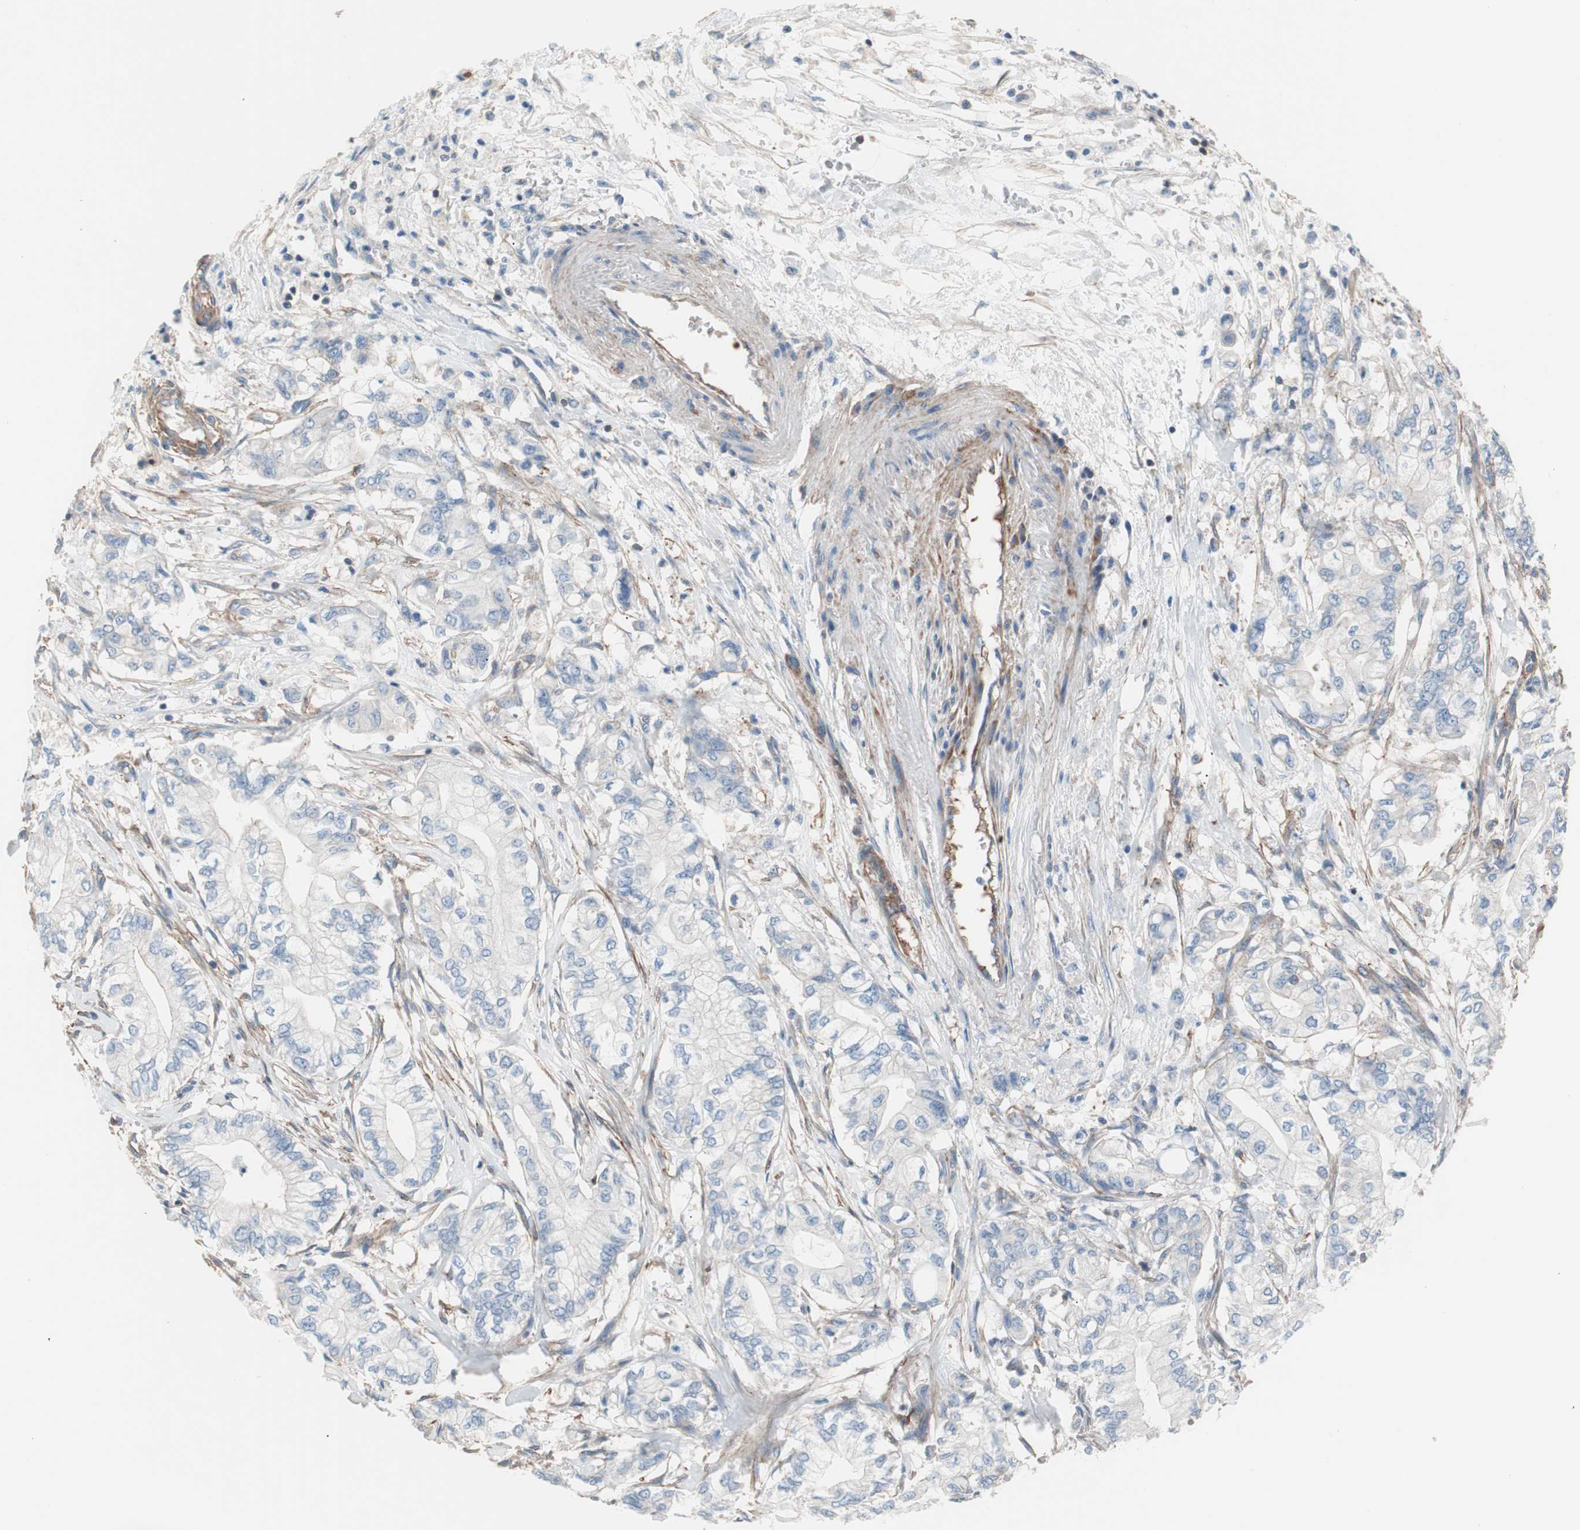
{"staining": {"intensity": "weak", "quantity": "<25%", "location": "cytoplasmic/membranous"}, "tissue": "pancreatic cancer", "cell_type": "Tumor cells", "image_type": "cancer", "snomed": [{"axis": "morphology", "description": "Adenocarcinoma, NOS"}, {"axis": "topography", "description": "Pancreas"}], "caption": "Tumor cells show no significant protein expression in pancreatic cancer.", "gene": "GPR160", "patient": {"sex": "male", "age": 70}}